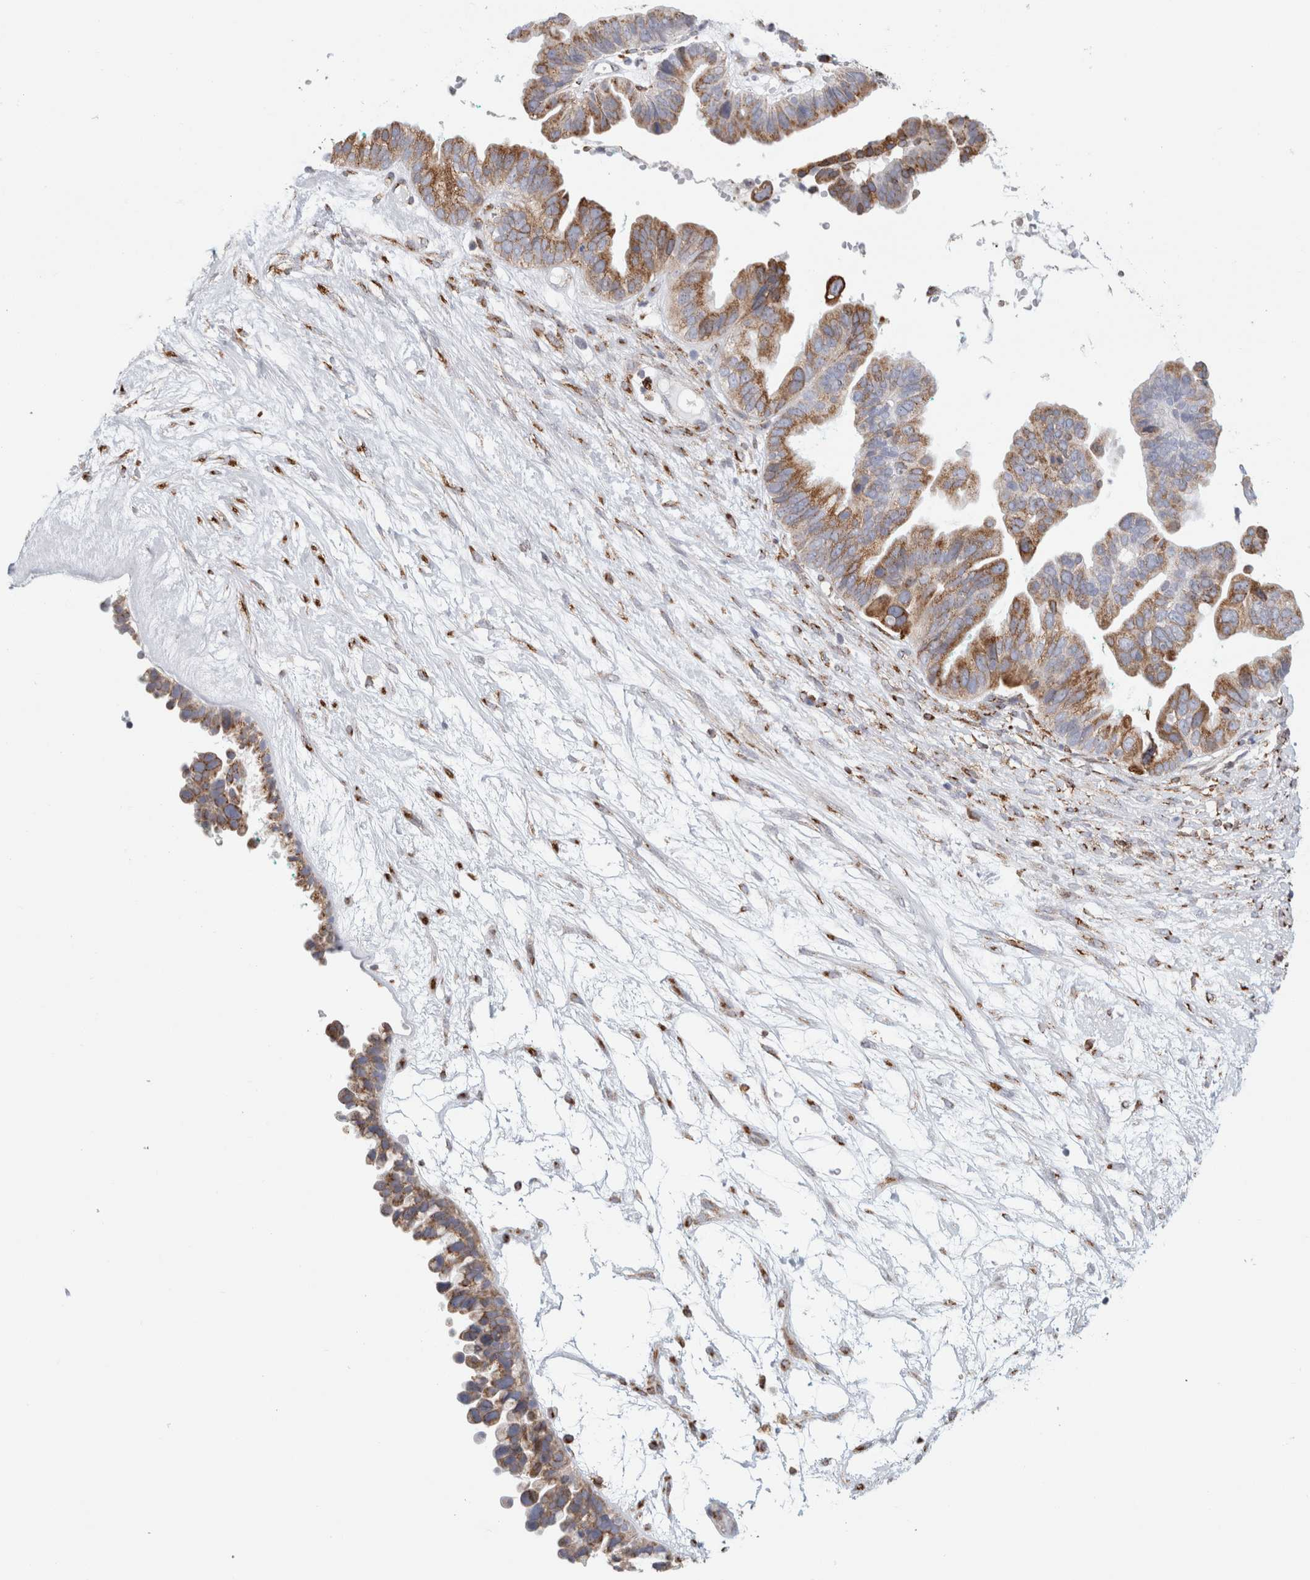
{"staining": {"intensity": "moderate", "quantity": ">75%", "location": "cytoplasmic/membranous"}, "tissue": "ovarian cancer", "cell_type": "Tumor cells", "image_type": "cancer", "snomed": [{"axis": "morphology", "description": "Cystadenocarcinoma, serous, NOS"}, {"axis": "topography", "description": "Ovary"}], "caption": "A photomicrograph showing moderate cytoplasmic/membranous expression in about >75% of tumor cells in ovarian serous cystadenocarcinoma, as visualized by brown immunohistochemical staining.", "gene": "MCFD2", "patient": {"sex": "female", "age": 56}}